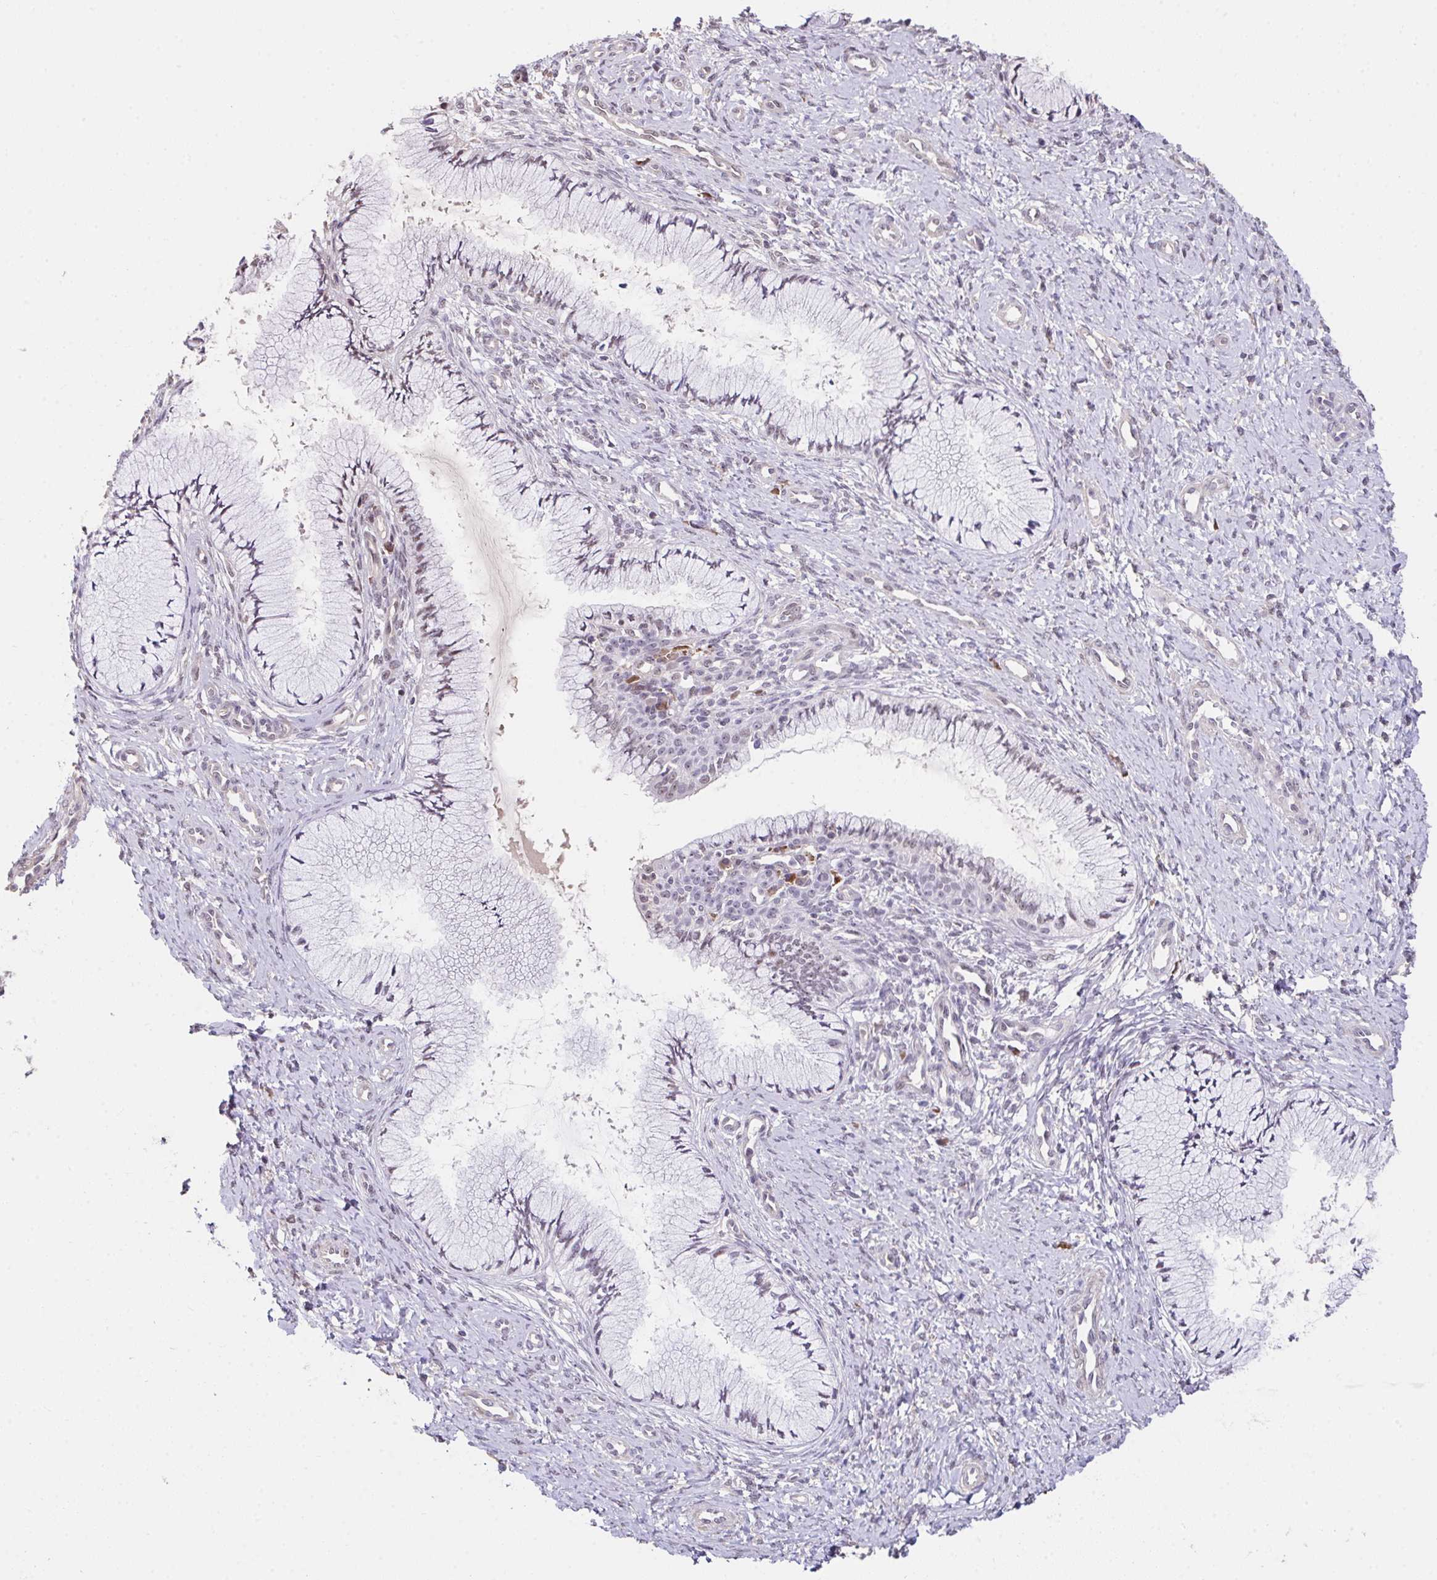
{"staining": {"intensity": "weak", "quantity": "<25%", "location": "nuclear"}, "tissue": "cervix", "cell_type": "Glandular cells", "image_type": "normal", "snomed": [{"axis": "morphology", "description": "Normal tissue, NOS"}, {"axis": "topography", "description": "Cervix"}], "caption": "High power microscopy photomicrograph of an IHC image of unremarkable cervix, revealing no significant expression in glandular cells.", "gene": "RBBP6", "patient": {"sex": "female", "age": 37}}